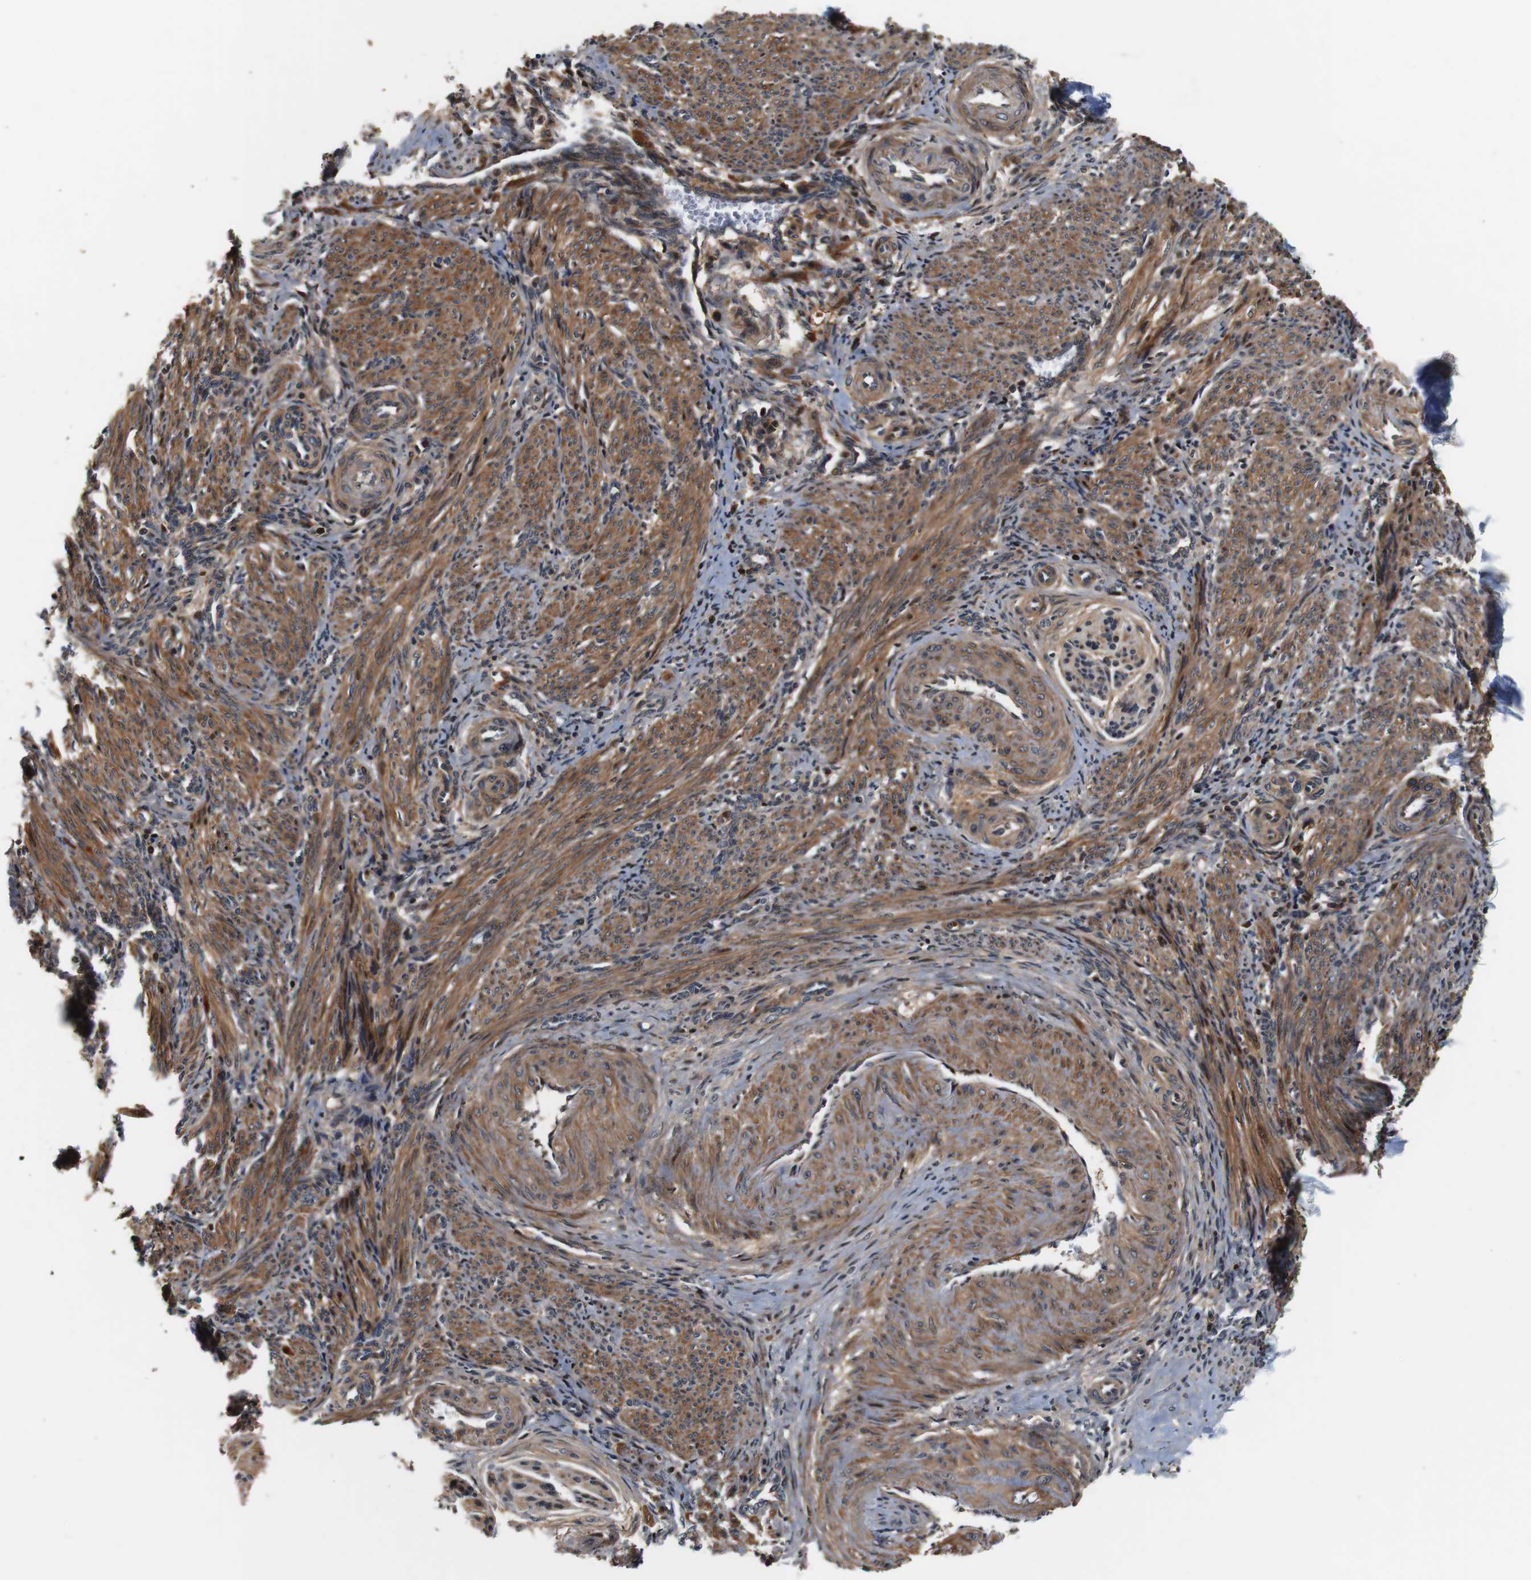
{"staining": {"intensity": "moderate", "quantity": ">75%", "location": "cytoplasmic/membranous"}, "tissue": "smooth muscle", "cell_type": "Smooth muscle cells", "image_type": "normal", "snomed": [{"axis": "morphology", "description": "Normal tissue, NOS"}, {"axis": "topography", "description": "Endometrium"}], "caption": "Moderate cytoplasmic/membranous expression for a protein is present in about >75% of smooth muscle cells of benign smooth muscle using IHC.", "gene": "LRP4", "patient": {"sex": "female", "age": 33}}